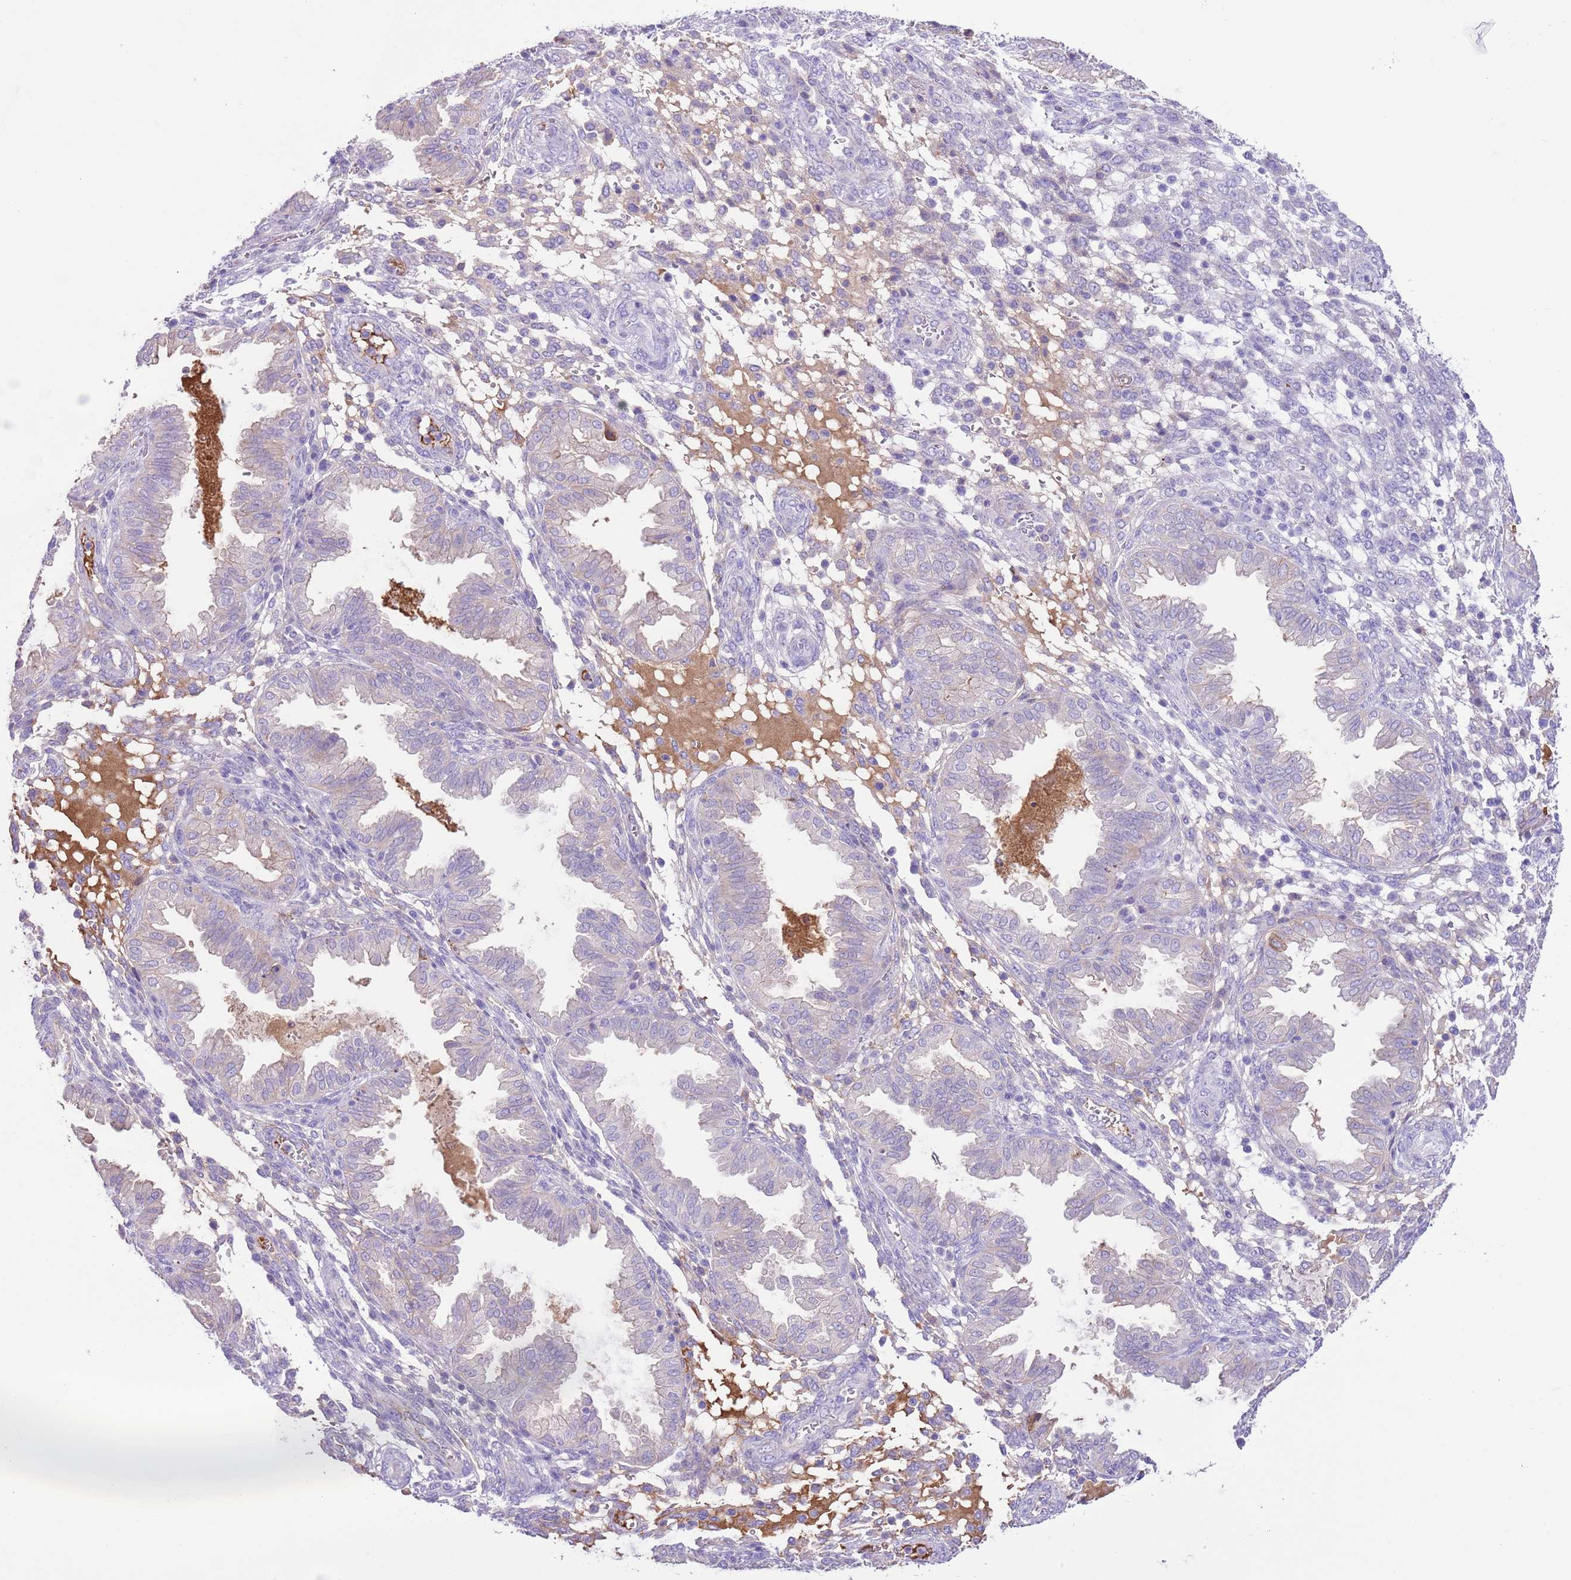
{"staining": {"intensity": "moderate", "quantity": "<25%", "location": "cytoplasmic/membranous"}, "tissue": "endometrium", "cell_type": "Cells in endometrial stroma", "image_type": "normal", "snomed": [{"axis": "morphology", "description": "Normal tissue, NOS"}, {"axis": "topography", "description": "Endometrium"}], "caption": "Protein expression by IHC reveals moderate cytoplasmic/membranous expression in about <25% of cells in endometrial stroma in unremarkable endometrium. (IHC, brightfield microscopy, high magnification).", "gene": "IGF1", "patient": {"sex": "female", "age": 33}}